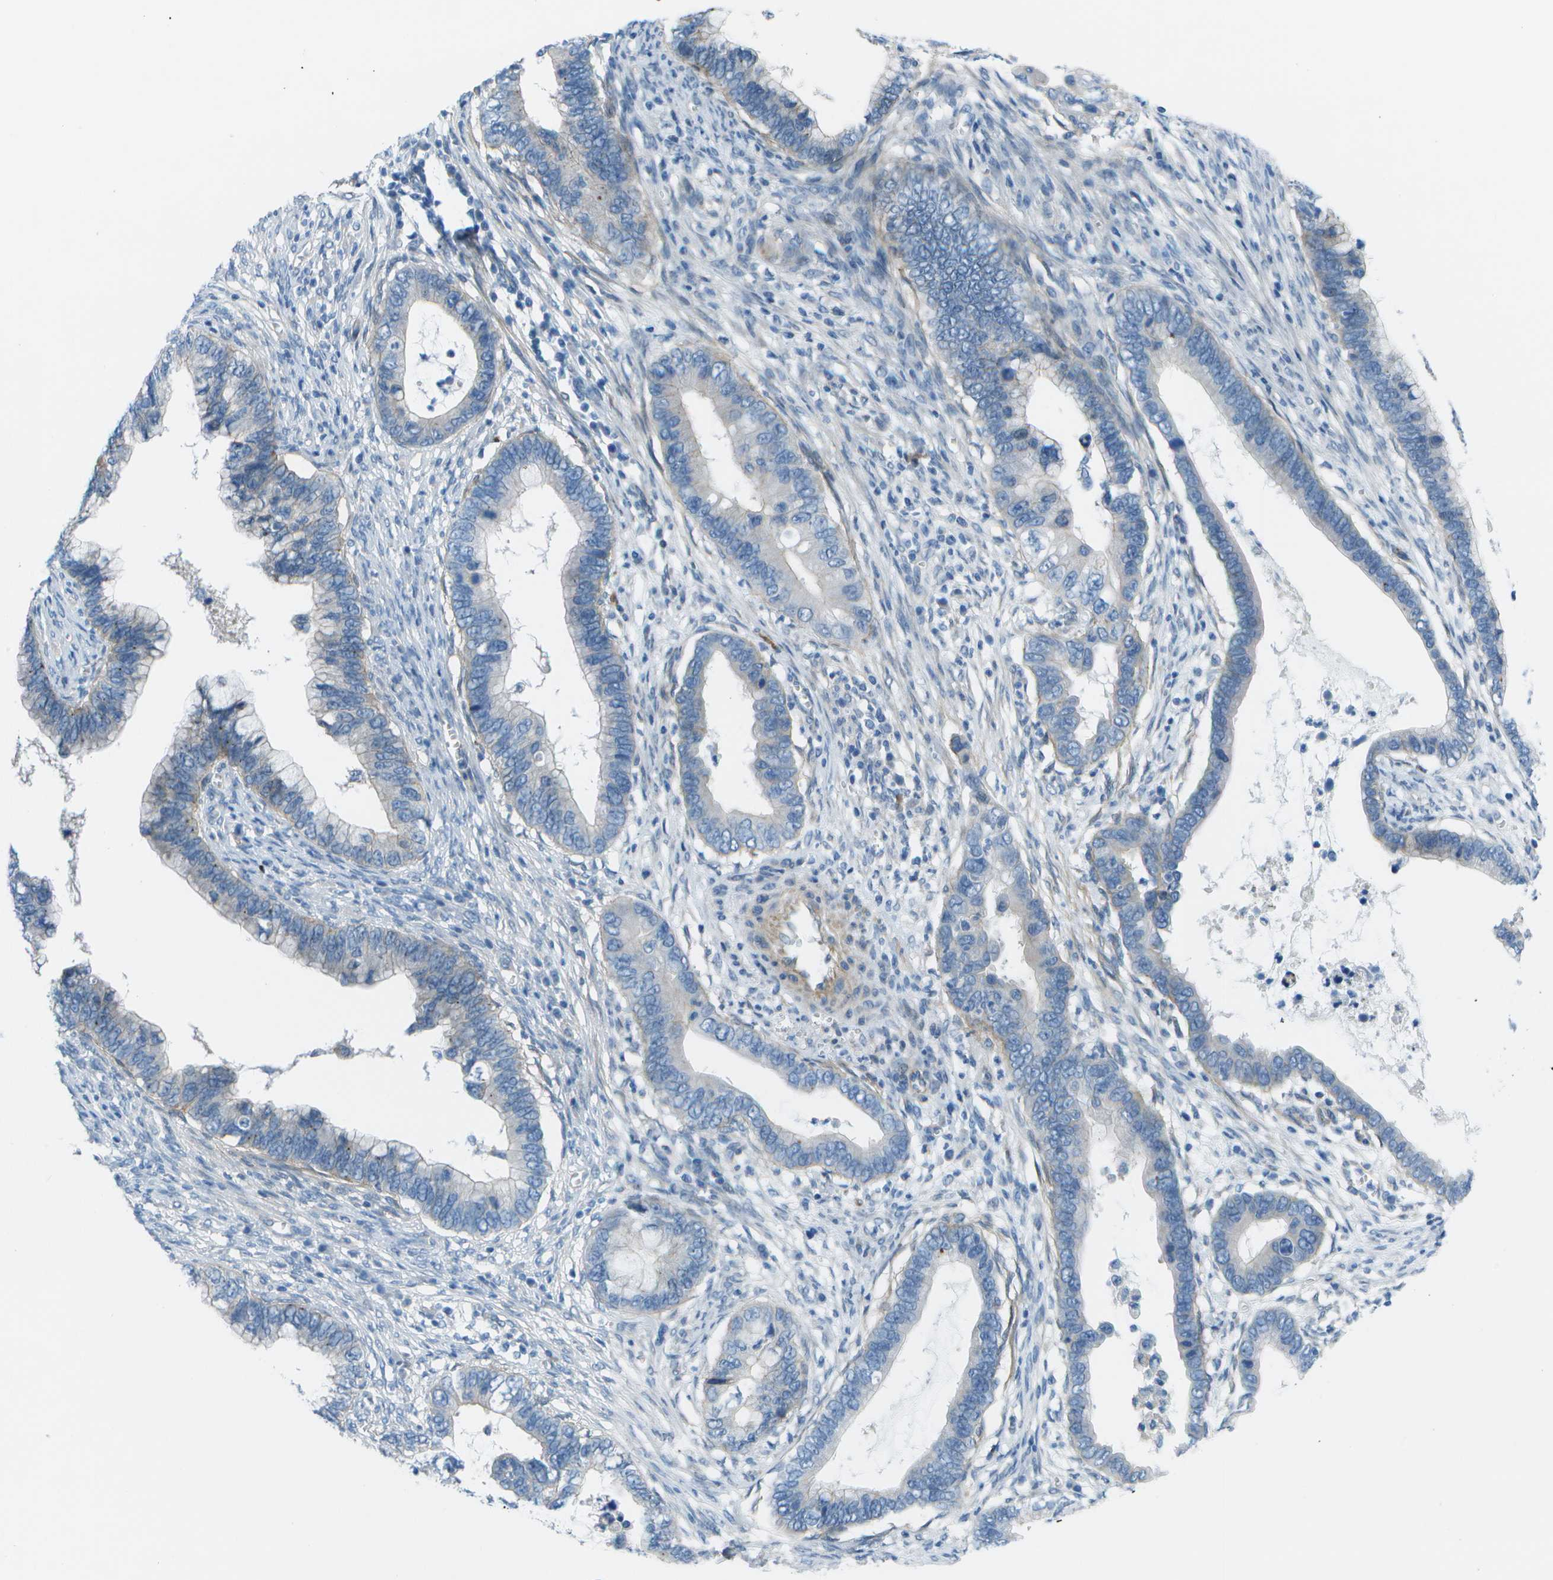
{"staining": {"intensity": "weak", "quantity": "<25%", "location": "cytoplasmic/membranous"}, "tissue": "cervical cancer", "cell_type": "Tumor cells", "image_type": "cancer", "snomed": [{"axis": "morphology", "description": "Adenocarcinoma, NOS"}, {"axis": "topography", "description": "Cervix"}], "caption": "Immunohistochemistry (IHC) photomicrograph of cervical adenocarcinoma stained for a protein (brown), which shows no staining in tumor cells.", "gene": "SORBS3", "patient": {"sex": "female", "age": 44}}